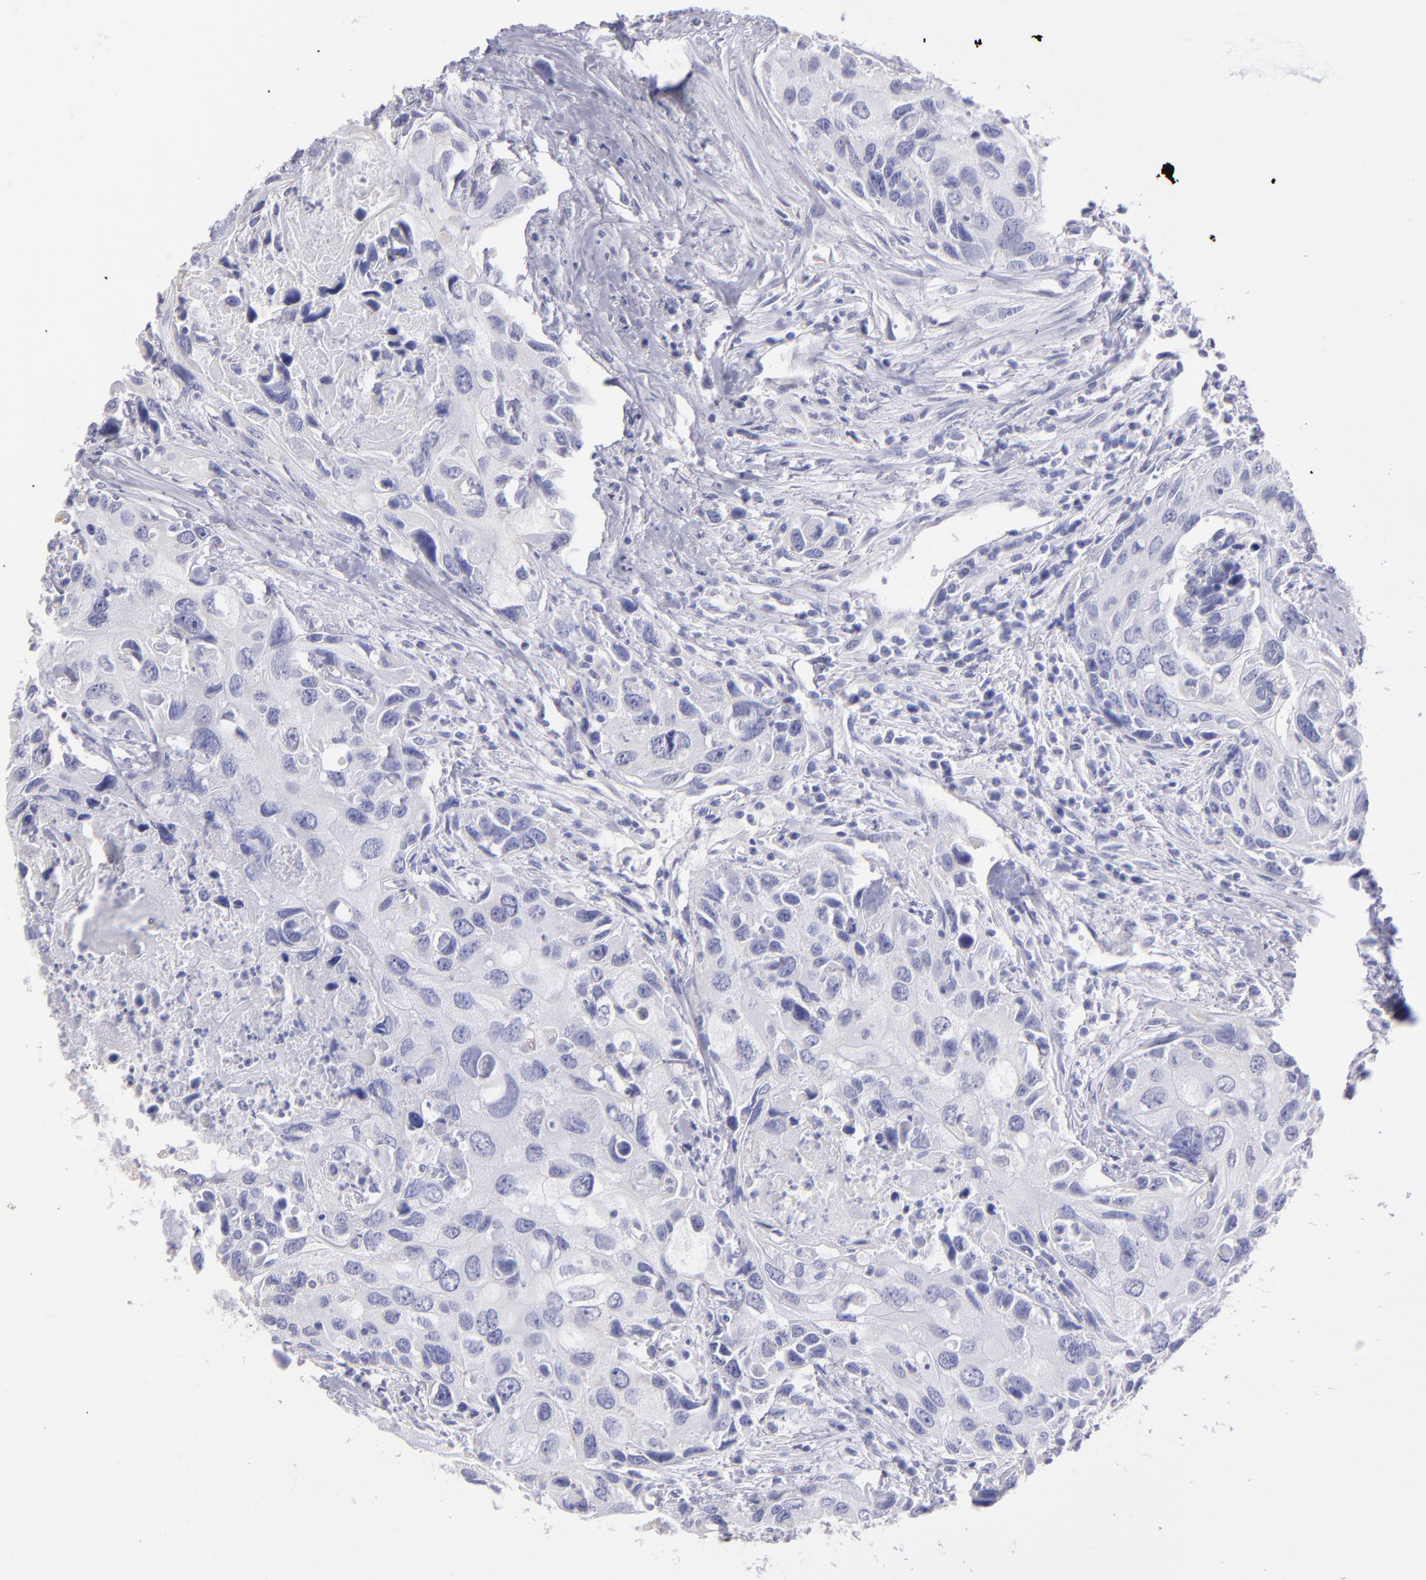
{"staining": {"intensity": "negative", "quantity": "none", "location": "none"}, "tissue": "urothelial cancer", "cell_type": "Tumor cells", "image_type": "cancer", "snomed": [{"axis": "morphology", "description": "Urothelial carcinoma, High grade"}, {"axis": "topography", "description": "Urinary bladder"}], "caption": "The immunohistochemistry (IHC) histopathology image has no significant expression in tumor cells of urothelial cancer tissue.", "gene": "TG", "patient": {"sex": "male", "age": 71}}